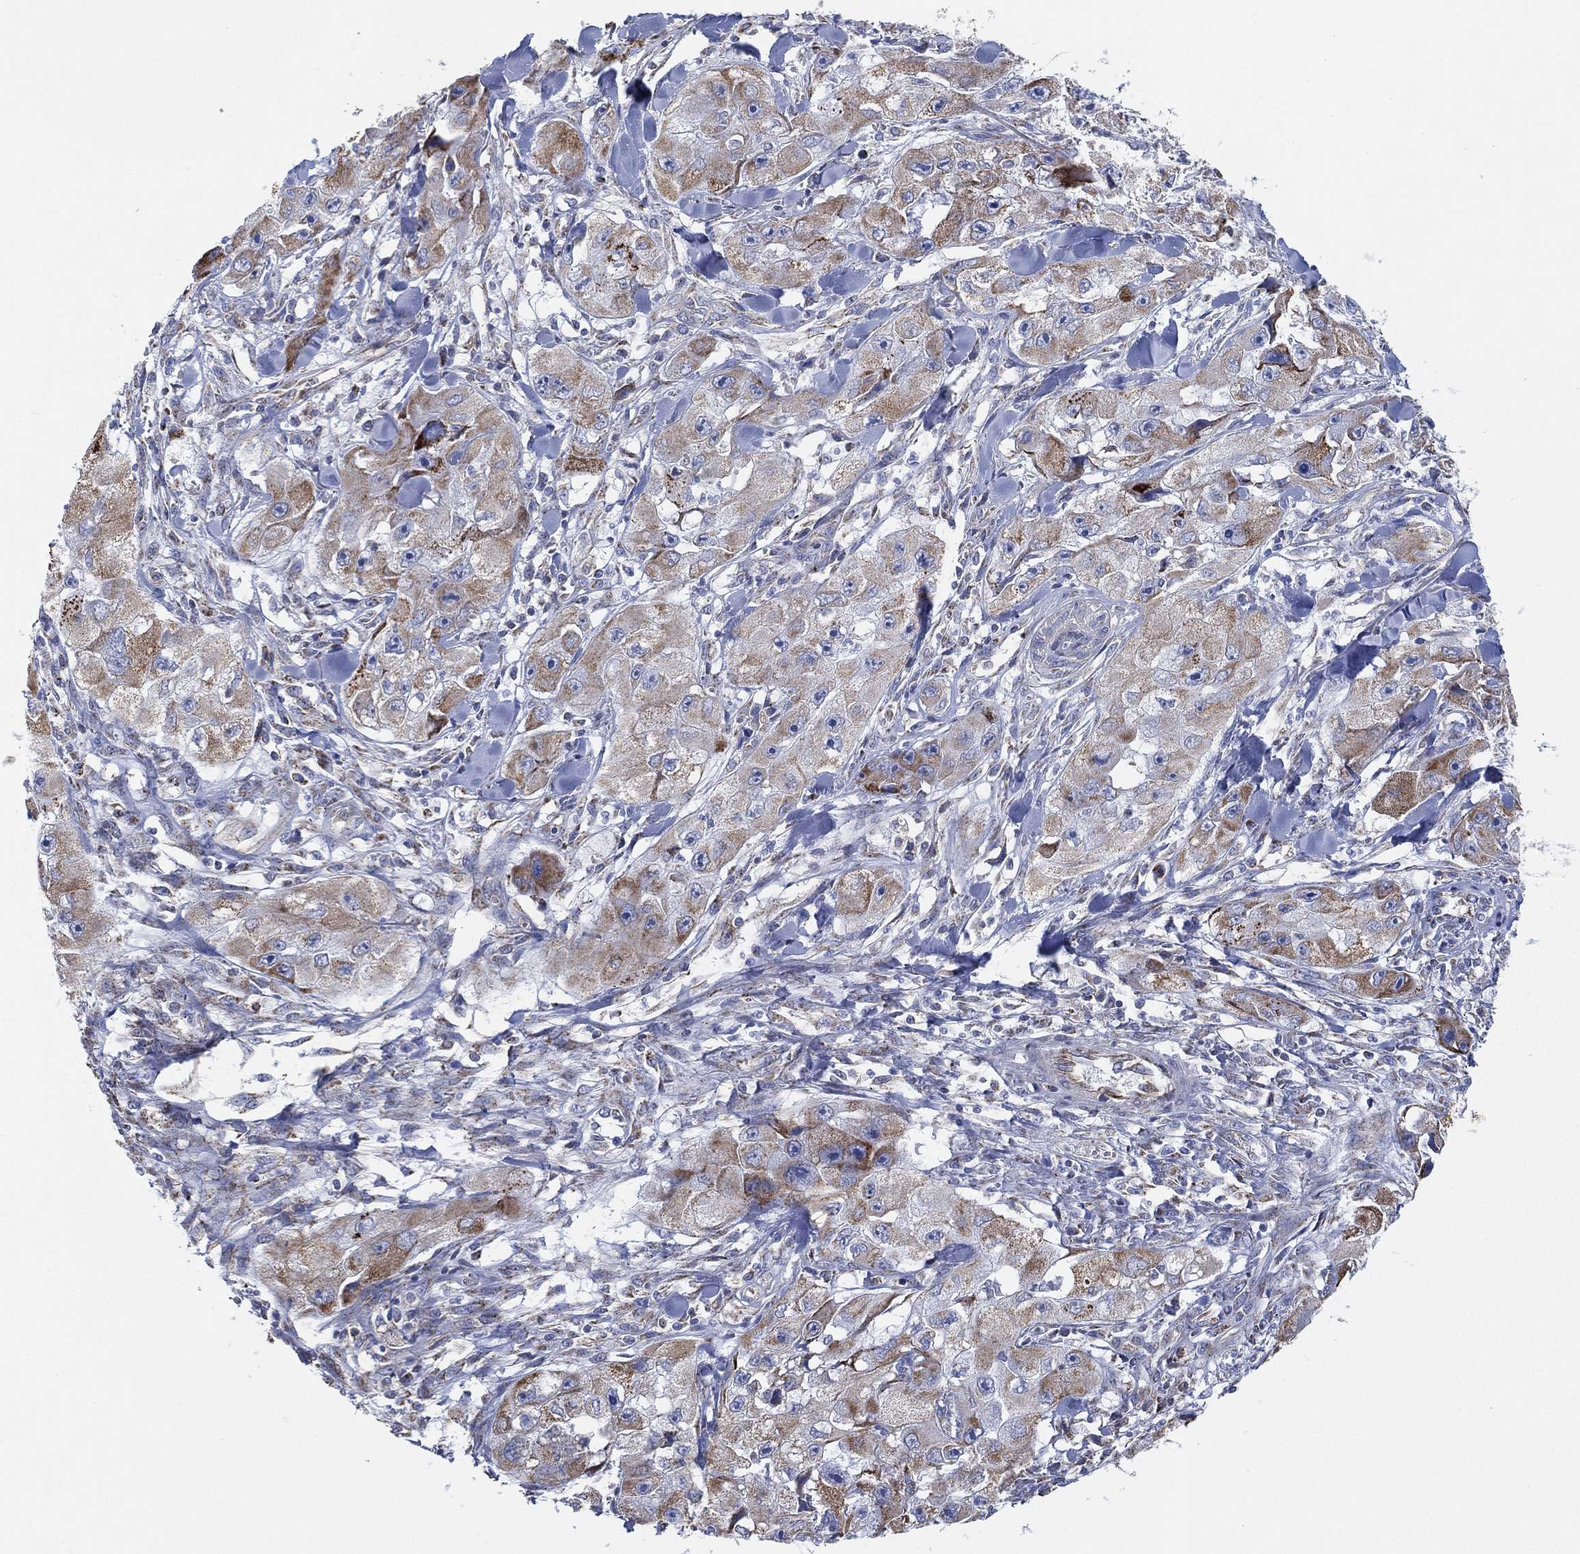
{"staining": {"intensity": "moderate", "quantity": "25%-75%", "location": "cytoplasmic/membranous"}, "tissue": "skin cancer", "cell_type": "Tumor cells", "image_type": "cancer", "snomed": [{"axis": "morphology", "description": "Squamous cell carcinoma, NOS"}, {"axis": "topography", "description": "Skin"}, {"axis": "topography", "description": "Subcutis"}], "caption": "Tumor cells demonstrate medium levels of moderate cytoplasmic/membranous expression in approximately 25%-75% of cells in skin cancer (squamous cell carcinoma). Nuclei are stained in blue.", "gene": "INA", "patient": {"sex": "male", "age": 73}}